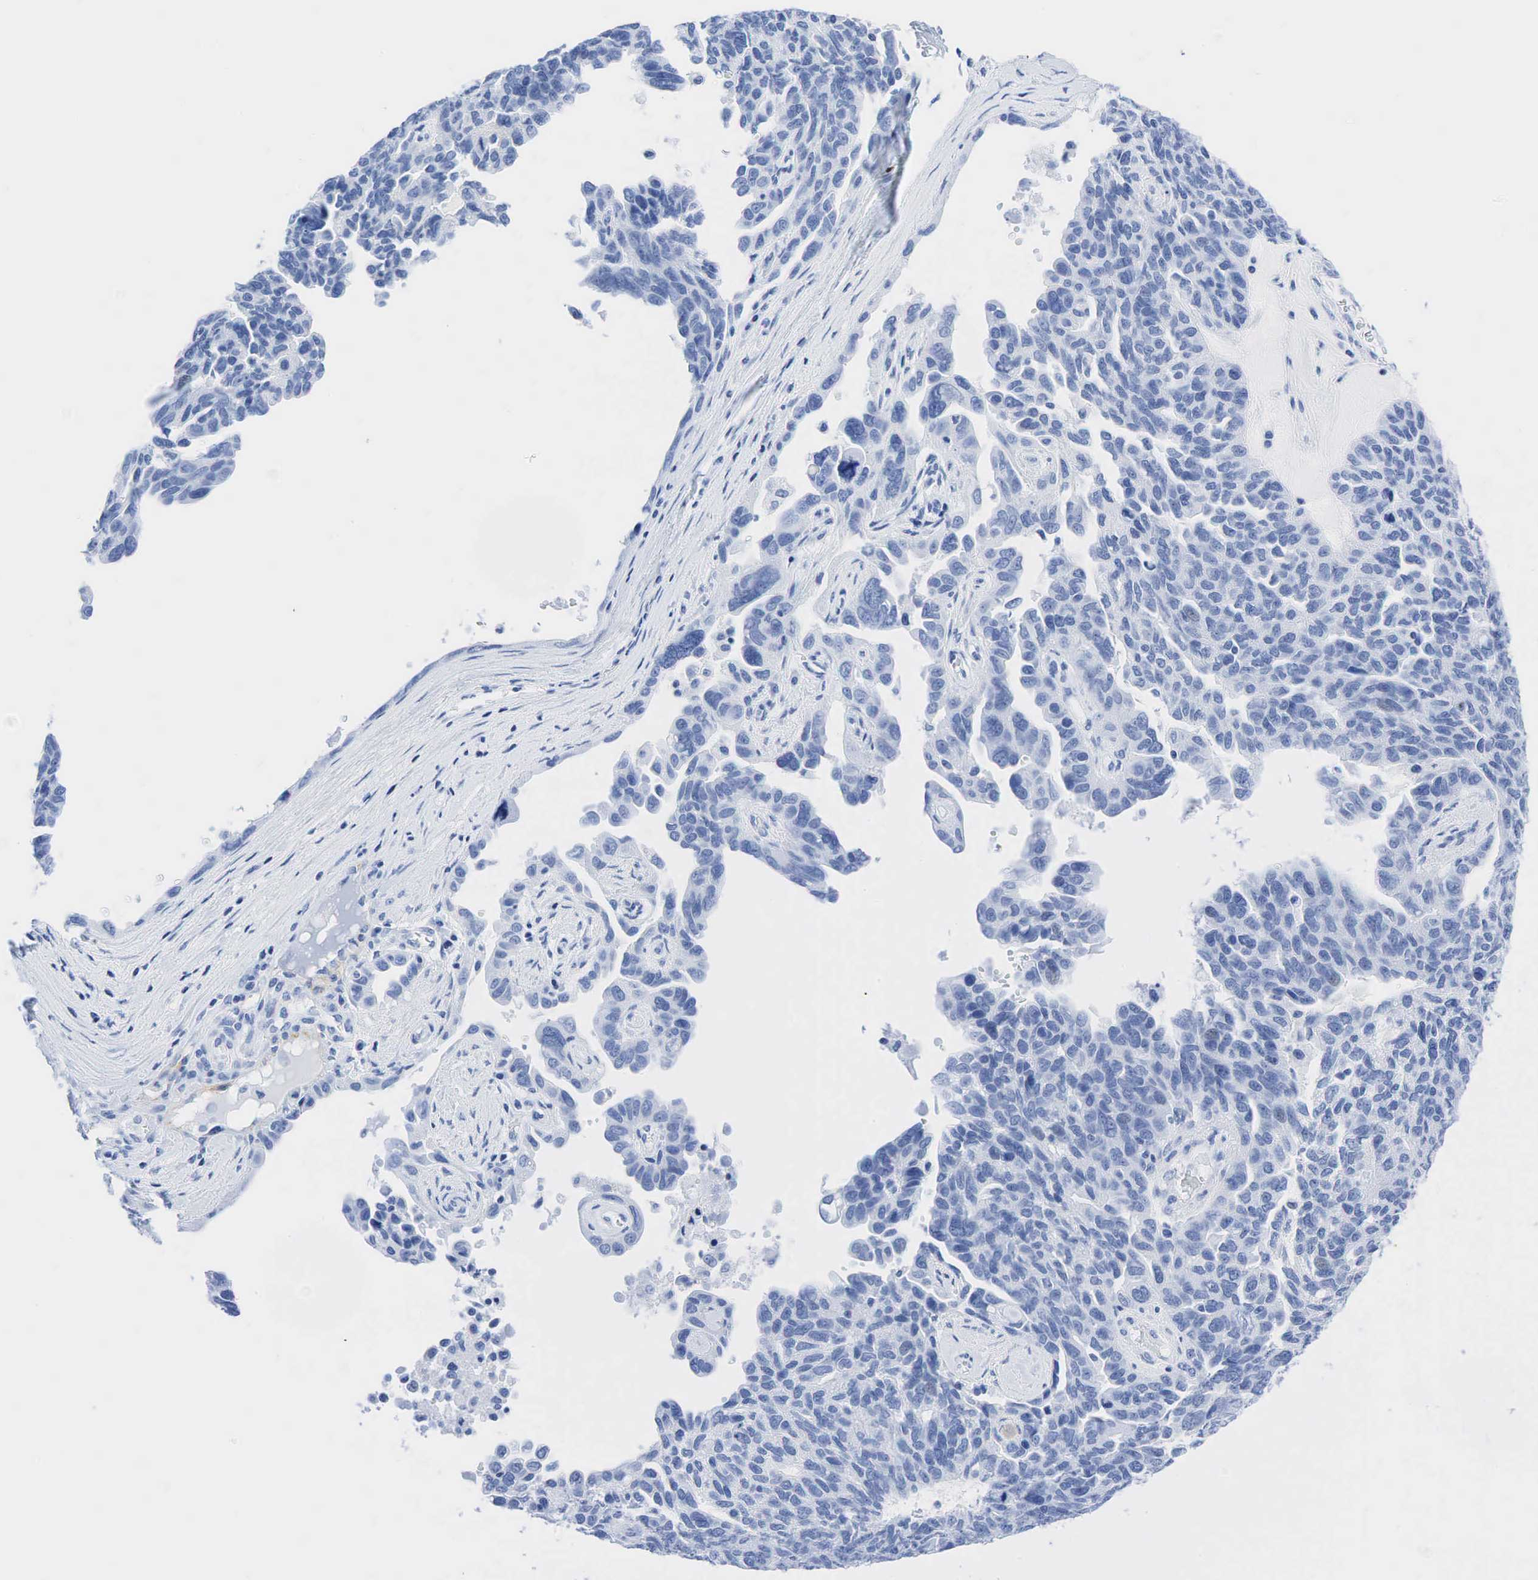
{"staining": {"intensity": "negative", "quantity": "none", "location": "none"}, "tissue": "ovarian cancer", "cell_type": "Tumor cells", "image_type": "cancer", "snomed": [{"axis": "morphology", "description": "Cystadenocarcinoma, serous, NOS"}, {"axis": "topography", "description": "Ovary"}], "caption": "Tumor cells show no significant protein staining in serous cystadenocarcinoma (ovarian). (DAB IHC visualized using brightfield microscopy, high magnification).", "gene": "INHA", "patient": {"sex": "female", "age": 64}}